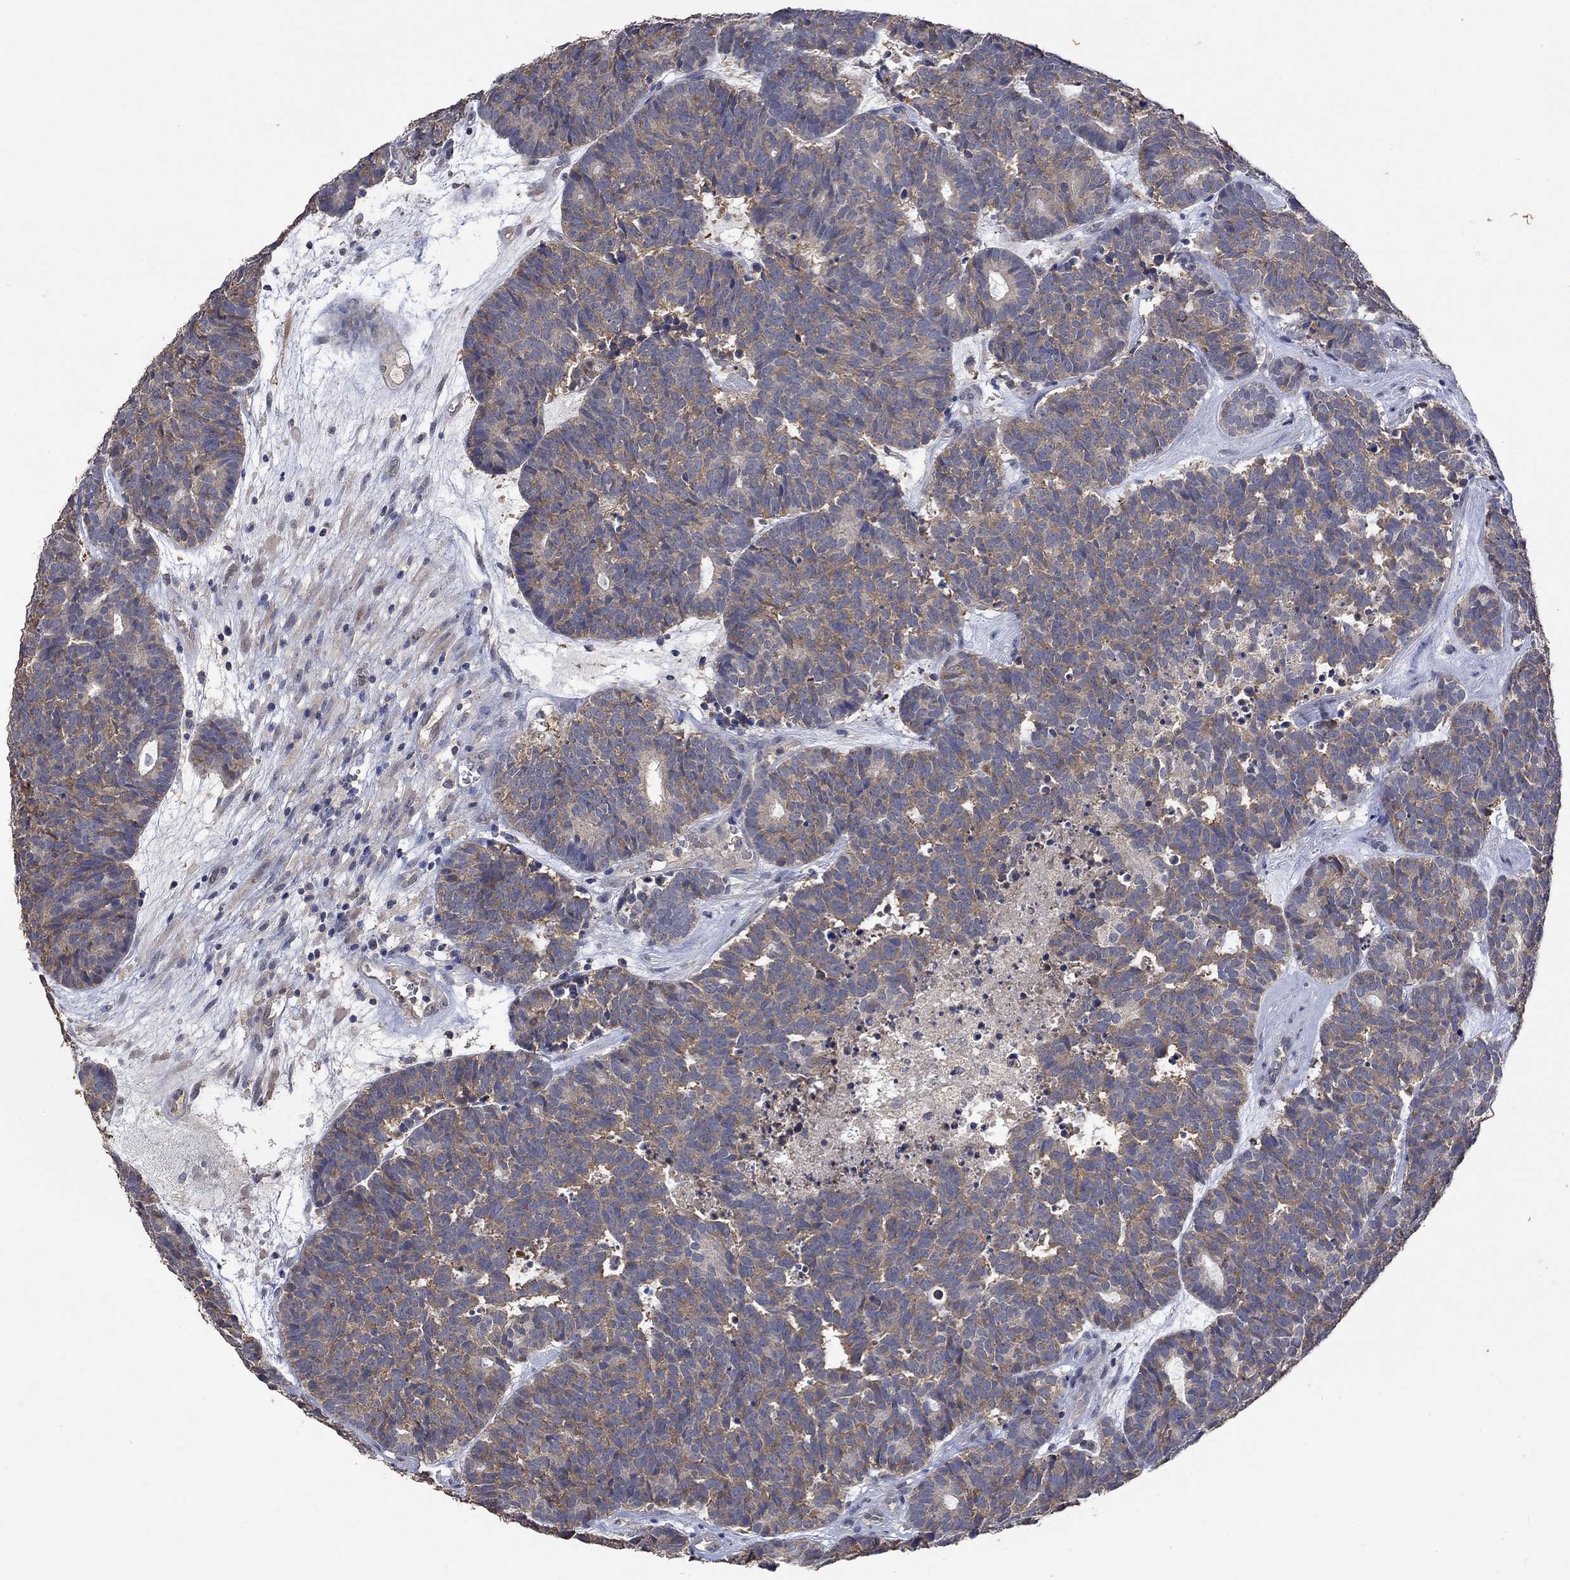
{"staining": {"intensity": "weak", "quantity": "25%-75%", "location": "cytoplasmic/membranous"}, "tissue": "head and neck cancer", "cell_type": "Tumor cells", "image_type": "cancer", "snomed": [{"axis": "morphology", "description": "Adenocarcinoma, NOS"}, {"axis": "topography", "description": "Head-Neck"}], "caption": "Head and neck adenocarcinoma tissue displays weak cytoplasmic/membranous staining in approximately 25%-75% of tumor cells", "gene": "PTPN20", "patient": {"sex": "female", "age": 81}}